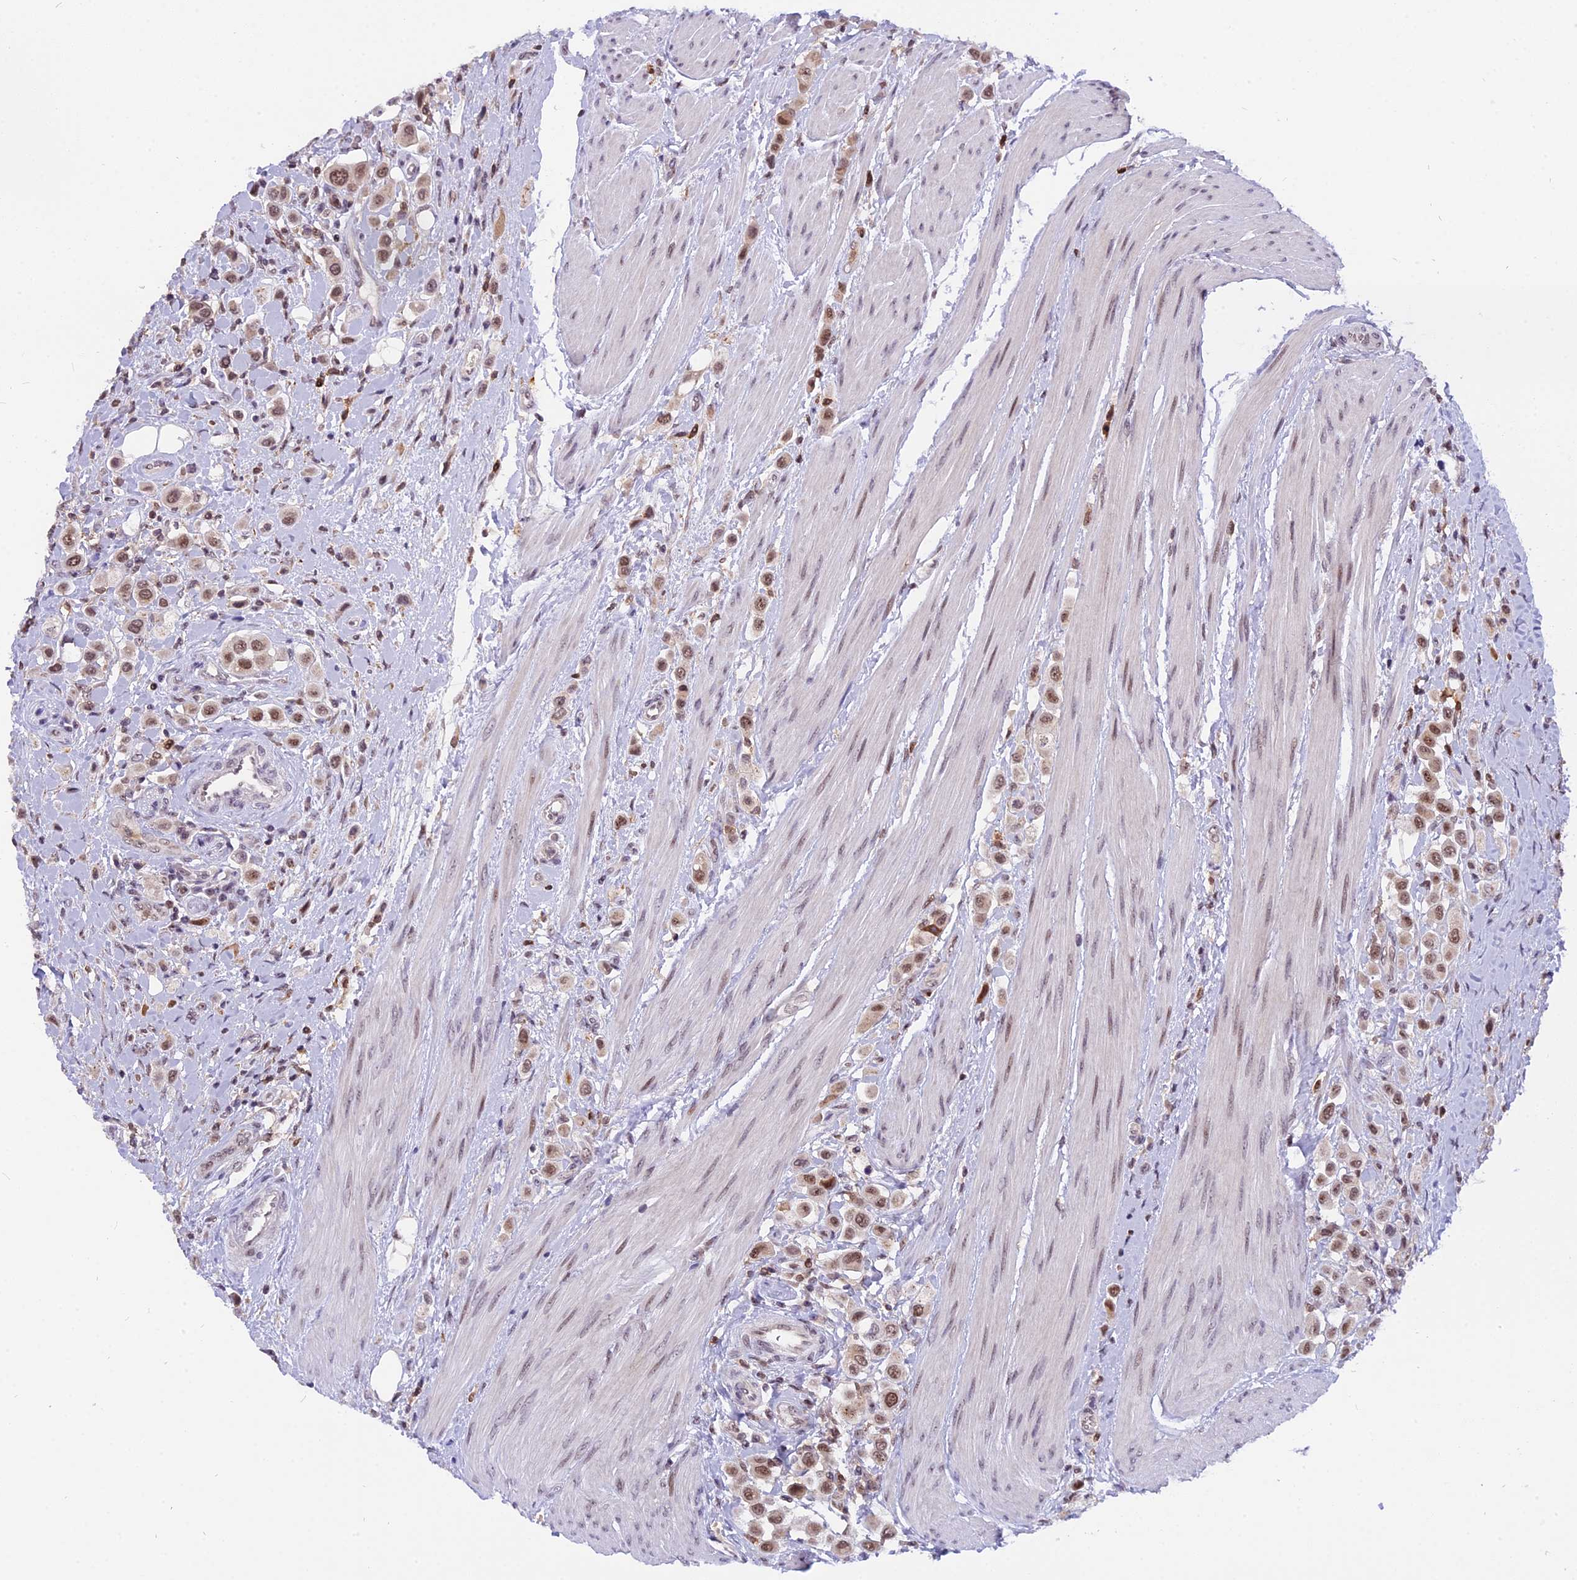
{"staining": {"intensity": "moderate", "quantity": ">75%", "location": "nuclear"}, "tissue": "urothelial cancer", "cell_type": "Tumor cells", "image_type": "cancer", "snomed": [{"axis": "morphology", "description": "Urothelial carcinoma, High grade"}, {"axis": "topography", "description": "Urinary bladder"}], "caption": "A high-resolution photomicrograph shows IHC staining of urothelial cancer, which reveals moderate nuclear staining in about >75% of tumor cells.", "gene": "TADA3", "patient": {"sex": "male", "age": 50}}